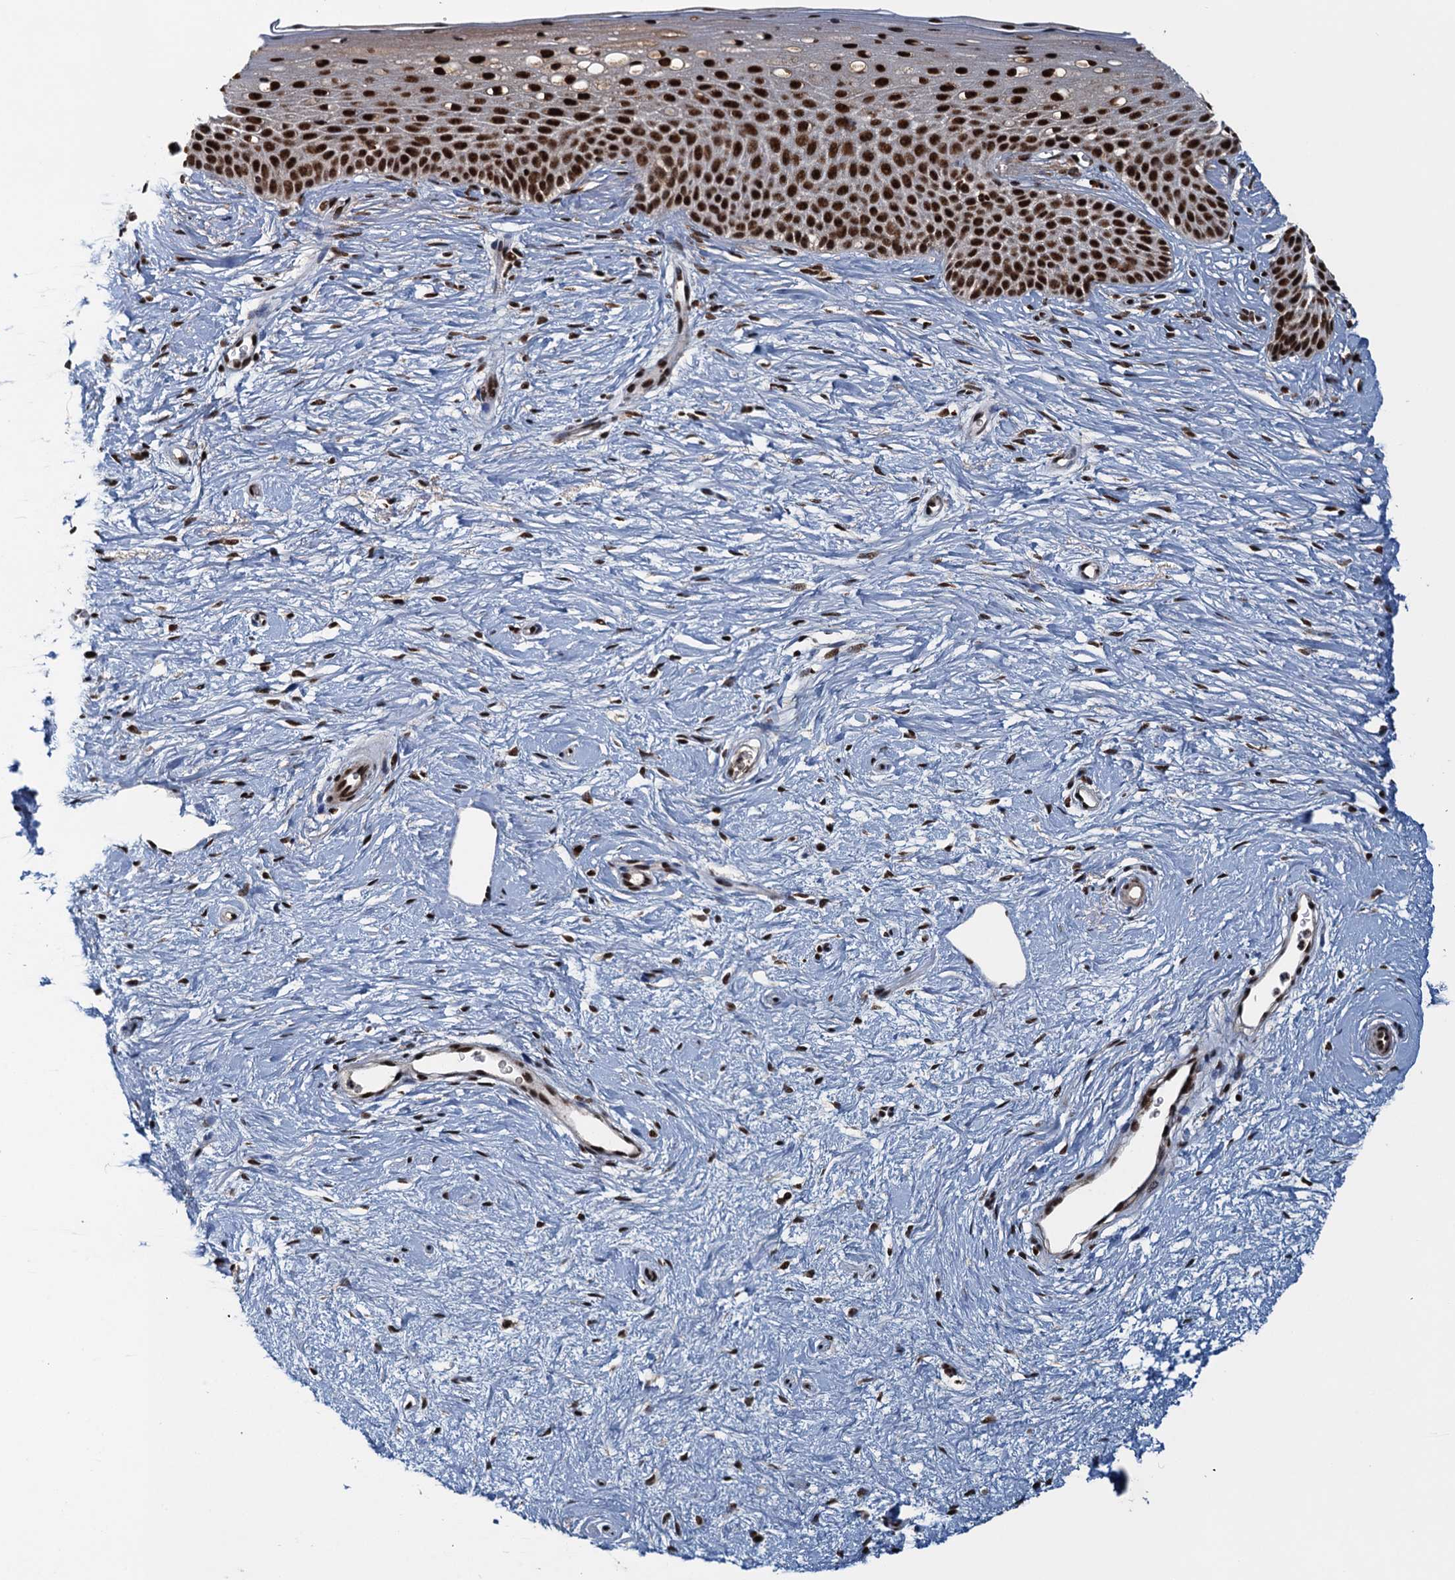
{"staining": {"intensity": "strong", "quantity": ">75%", "location": "nuclear"}, "tissue": "cervix", "cell_type": "Glandular cells", "image_type": "normal", "snomed": [{"axis": "morphology", "description": "Normal tissue, NOS"}, {"axis": "topography", "description": "Cervix"}], "caption": "IHC staining of unremarkable cervix, which demonstrates high levels of strong nuclear positivity in approximately >75% of glandular cells indicating strong nuclear protein staining. The staining was performed using DAB (3,3'-diaminobenzidine) (brown) for protein detection and nuclei were counterstained in hematoxylin (blue).", "gene": "ZC3H18", "patient": {"sex": "female", "age": 57}}